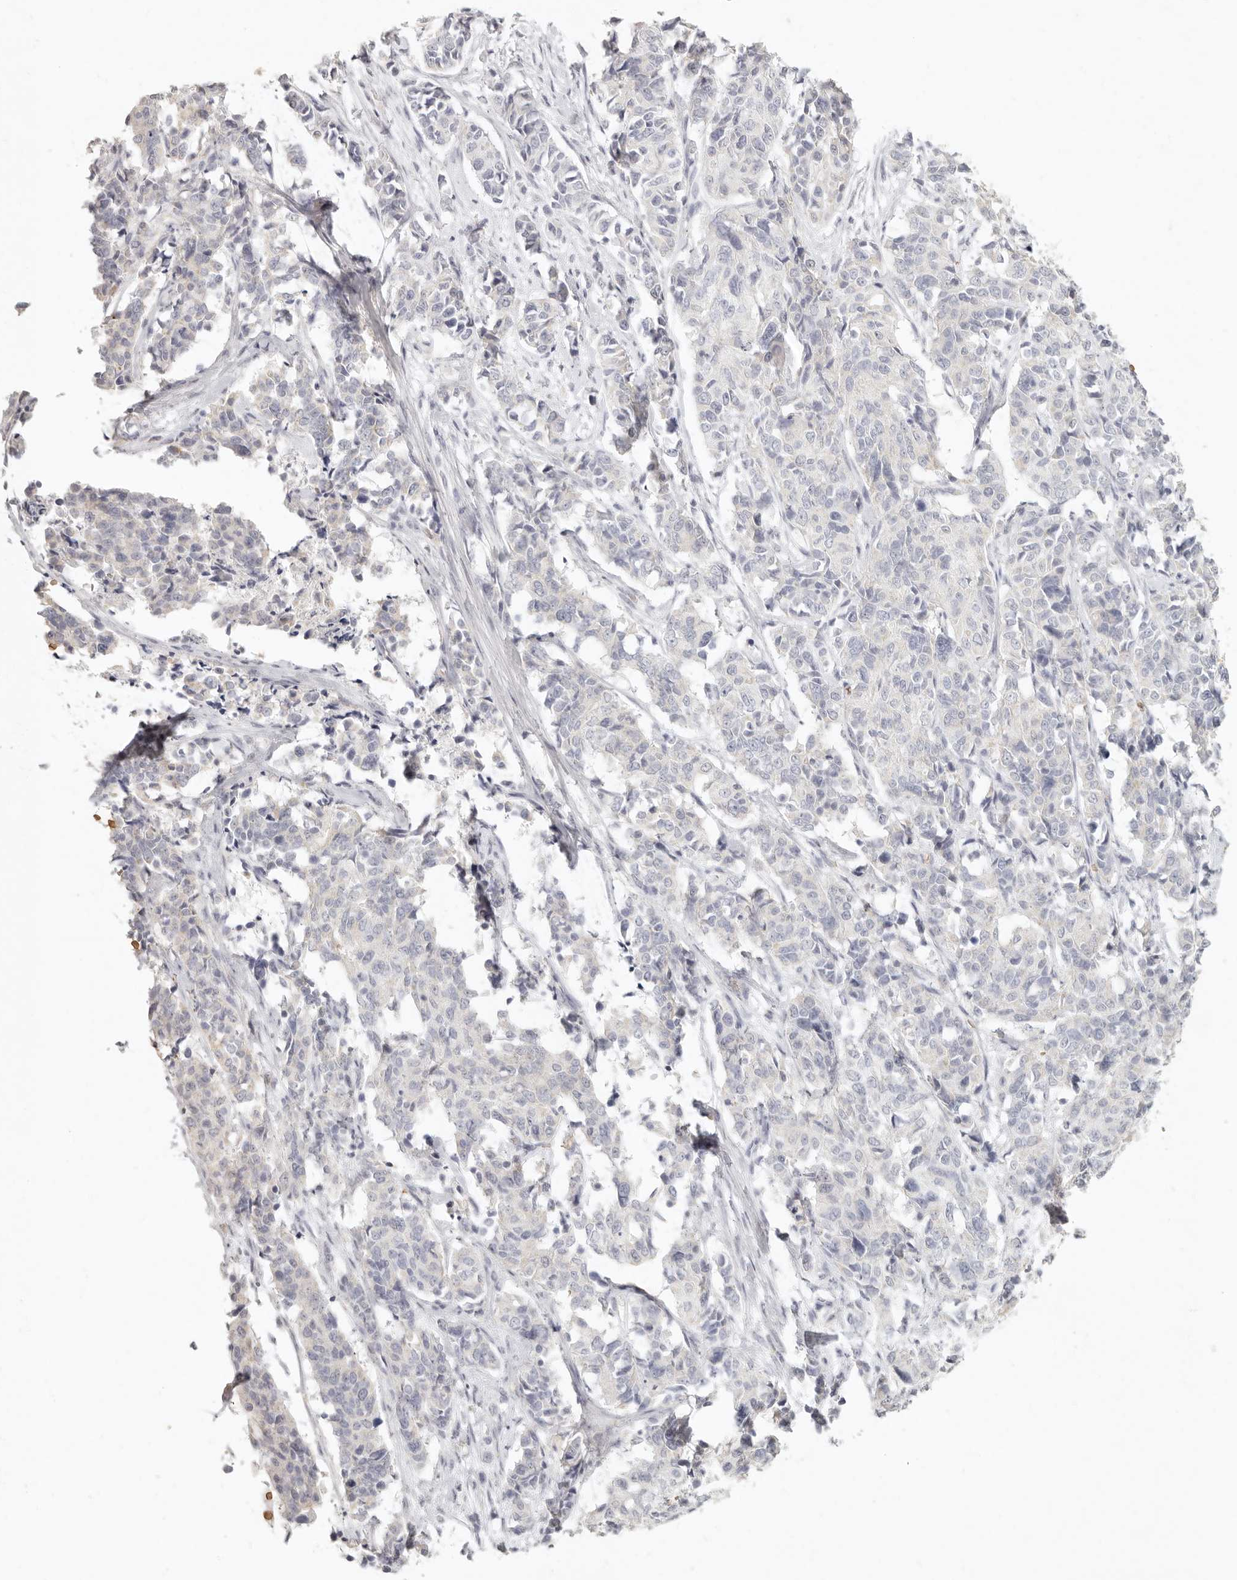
{"staining": {"intensity": "negative", "quantity": "none", "location": "none"}, "tissue": "cervical cancer", "cell_type": "Tumor cells", "image_type": "cancer", "snomed": [{"axis": "morphology", "description": "Normal tissue, NOS"}, {"axis": "morphology", "description": "Squamous cell carcinoma, NOS"}, {"axis": "topography", "description": "Cervix"}], "caption": "Tumor cells are negative for brown protein staining in cervical cancer (squamous cell carcinoma).", "gene": "NIBAN1", "patient": {"sex": "female", "age": 35}}